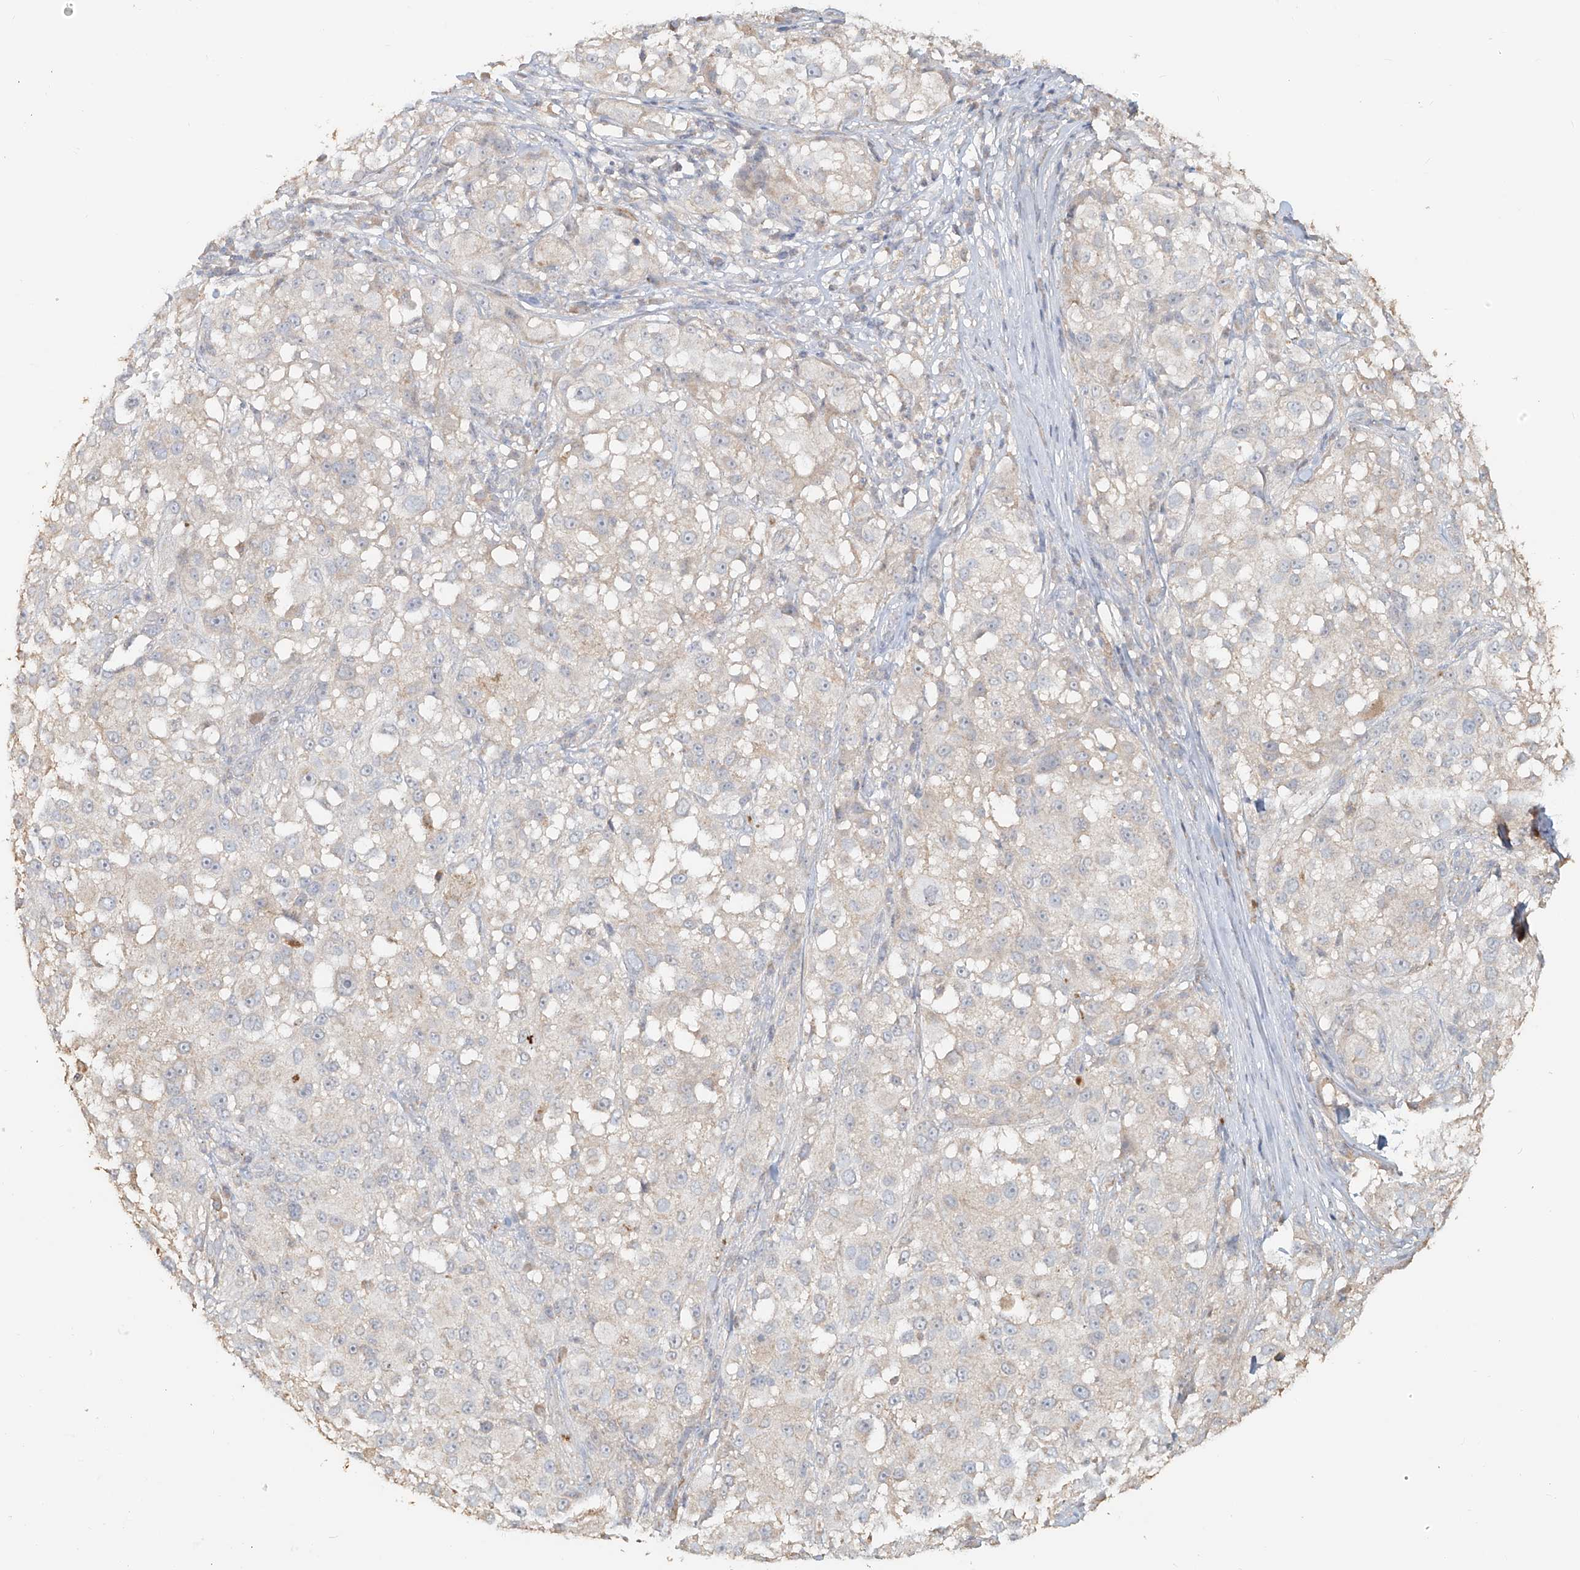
{"staining": {"intensity": "negative", "quantity": "none", "location": "none"}, "tissue": "melanoma", "cell_type": "Tumor cells", "image_type": "cancer", "snomed": [{"axis": "morphology", "description": "Necrosis, NOS"}, {"axis": "morphology", "description": "Malignant melanoma, NOS"}, {"axis": "topography", "description": "Skin"}], "caption": "Malignant melanoma was stained to show a protein in brown. There is no significant expression in tumor cells. Nuclei are stained in blue.", "gene": "NPHS1", "patient": {"sex": "female", "age": 87}}